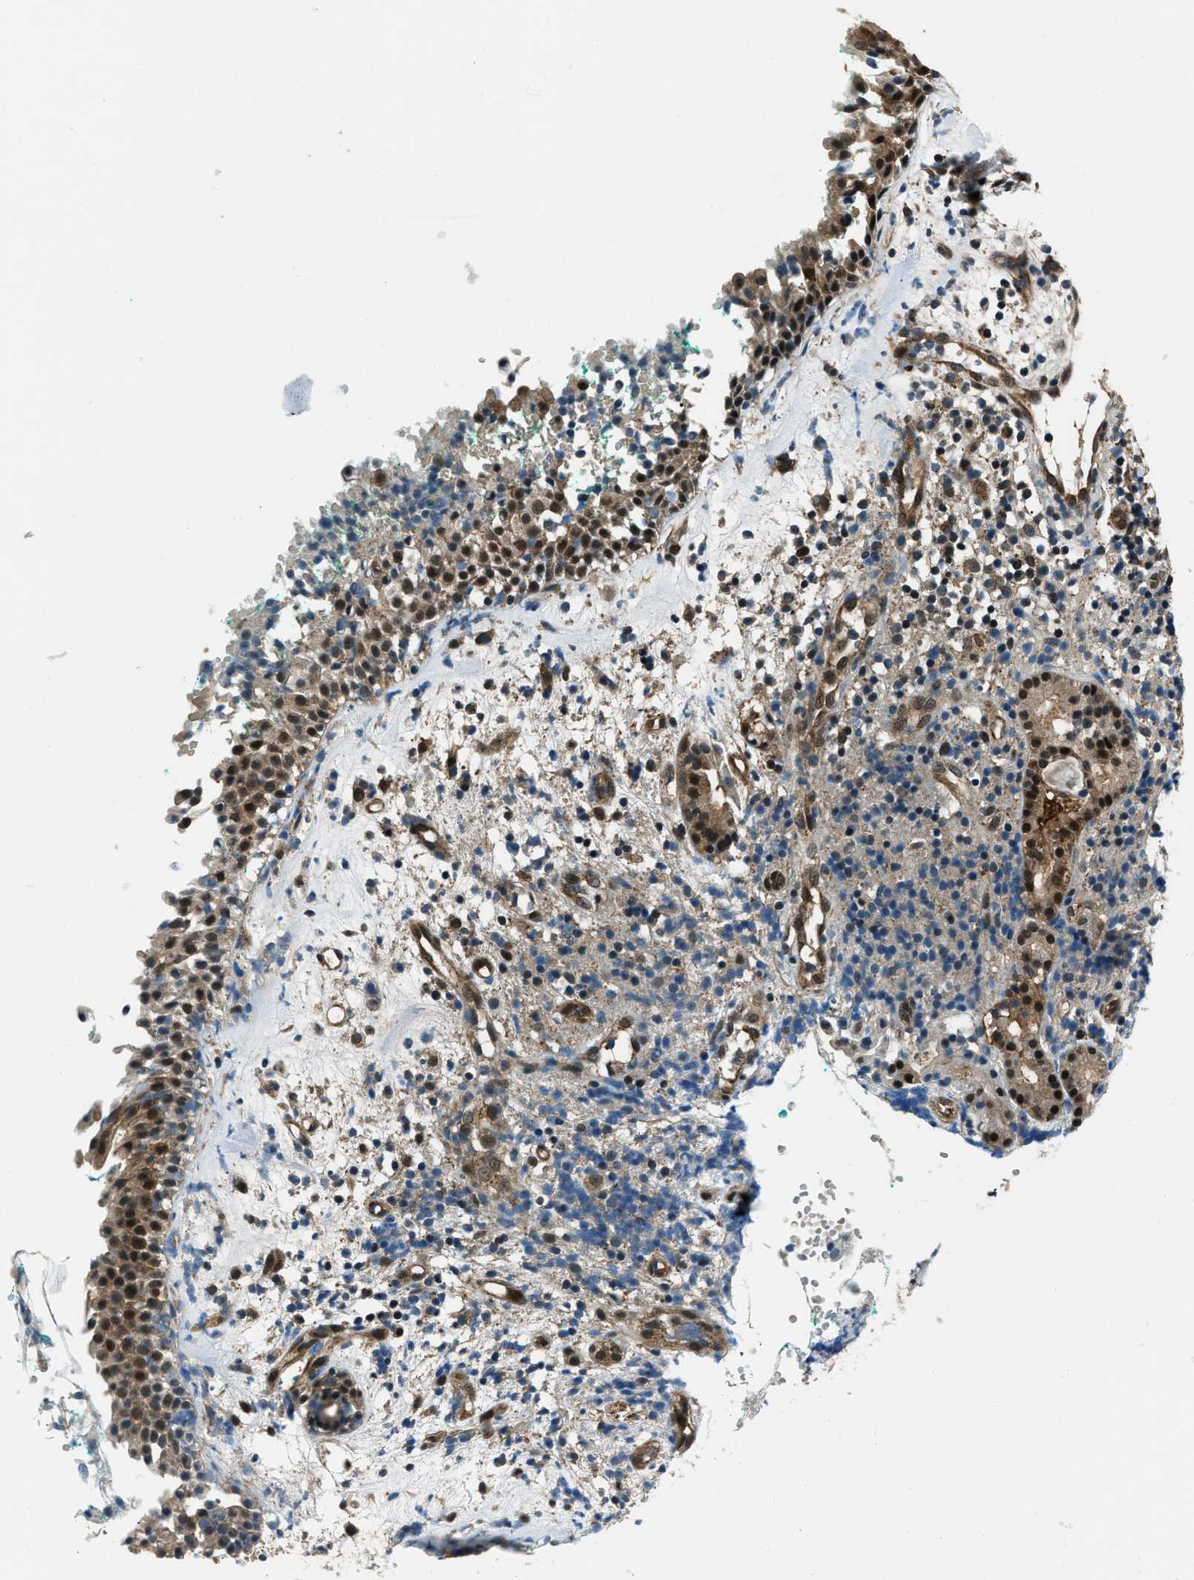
{"staining": {"intensity": "moderate", "quantity": ">75%", "location": "cytoplasmic/membranous,nuclear"}, "tissue": "nasopharynx", "cell_type": "Respiratory epithelial cells", "image_type": "normal", "snomed": [{"axis": "morphology", "description": "Normal tissue, NOS"}, {"axis": "morphology", "description": "Basal cell carcinoma"}, {"axis": "topography", "description": "Cartilage tissue"}, {"axis": "topography", "description": "Nasopharynx"}, {"axis": "topography", "description": "Oral tissue"}], "caption": "Immunohistochemistry (IHC) histopathology image of normal nasopharynx: human nasopharynx stained using immunohistochemistry demonstrates medium levels of moderate protein expression localized specifically in the cytoplasmic/membranous,nuclear of respiratory epithelial cells, appearing as a cytoplasmic/membranous,nuclear brown color.", "gene": "NUDCD3", "patient": {"sex": "female", "age": 77}}